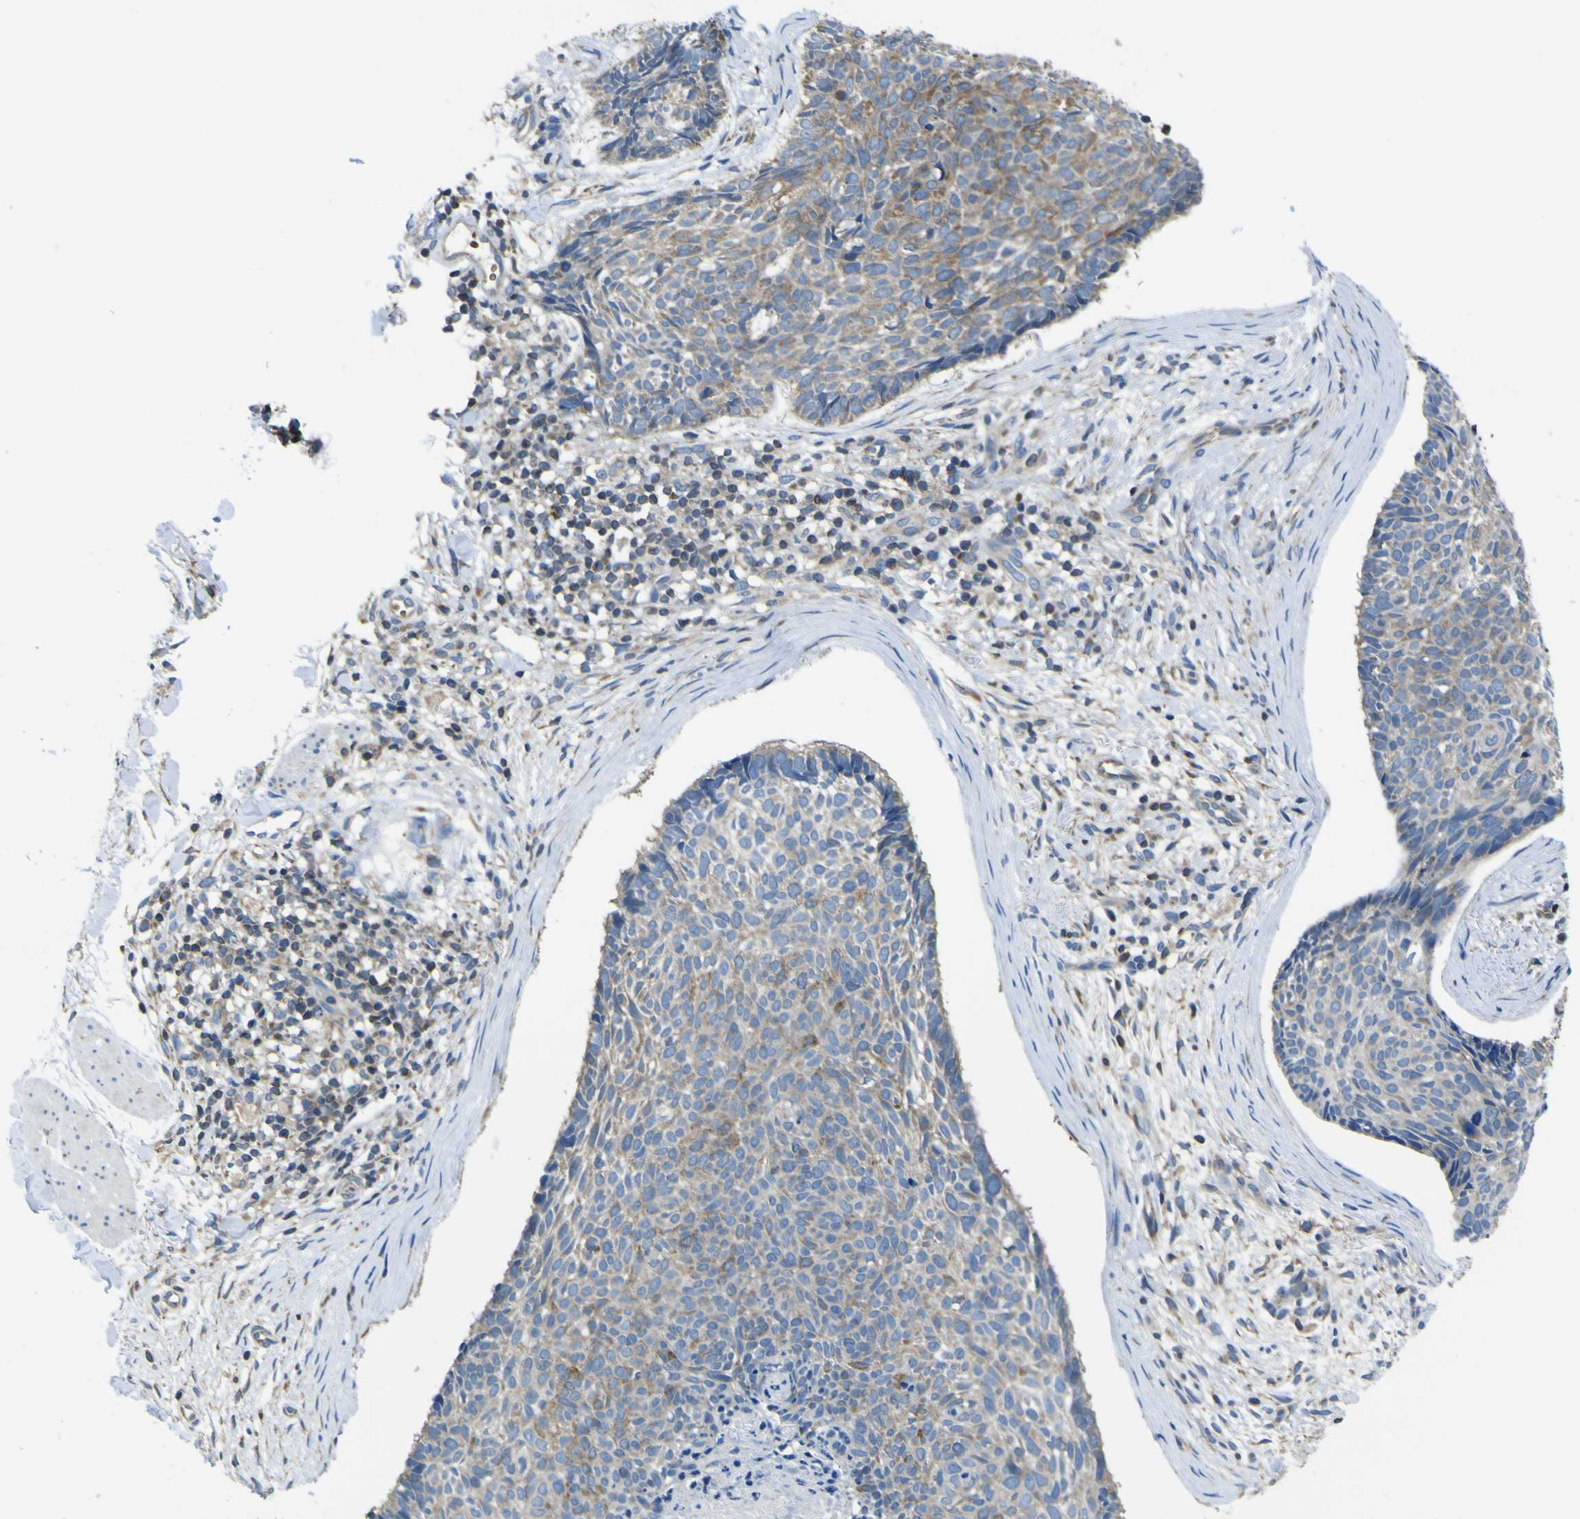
{"staining": {"intensity": "moderate", "quantity": "25%-75%", "location": "cytoplasmic/membranous"}, "tissue": "skin cancer", "cell_type": "Tumor cells", "image_type": "cancer", "snomed": [{"axis": "morphology", "description": "Normal tissue, NOS"}, {"axis": "morphology", "description": "Basal cell carcinoma"}, {"axis": "topography", "description": "Skin"}], "caption": "Human skin cancer (basal cell carcinoma) stained with a brown dye reveals moderate cytoplasmic/membranous positive positivity in approximately 25%-75% of tumor cells.", "gene": "STIM1", "patient": {"sex": "female", "age": 56}}